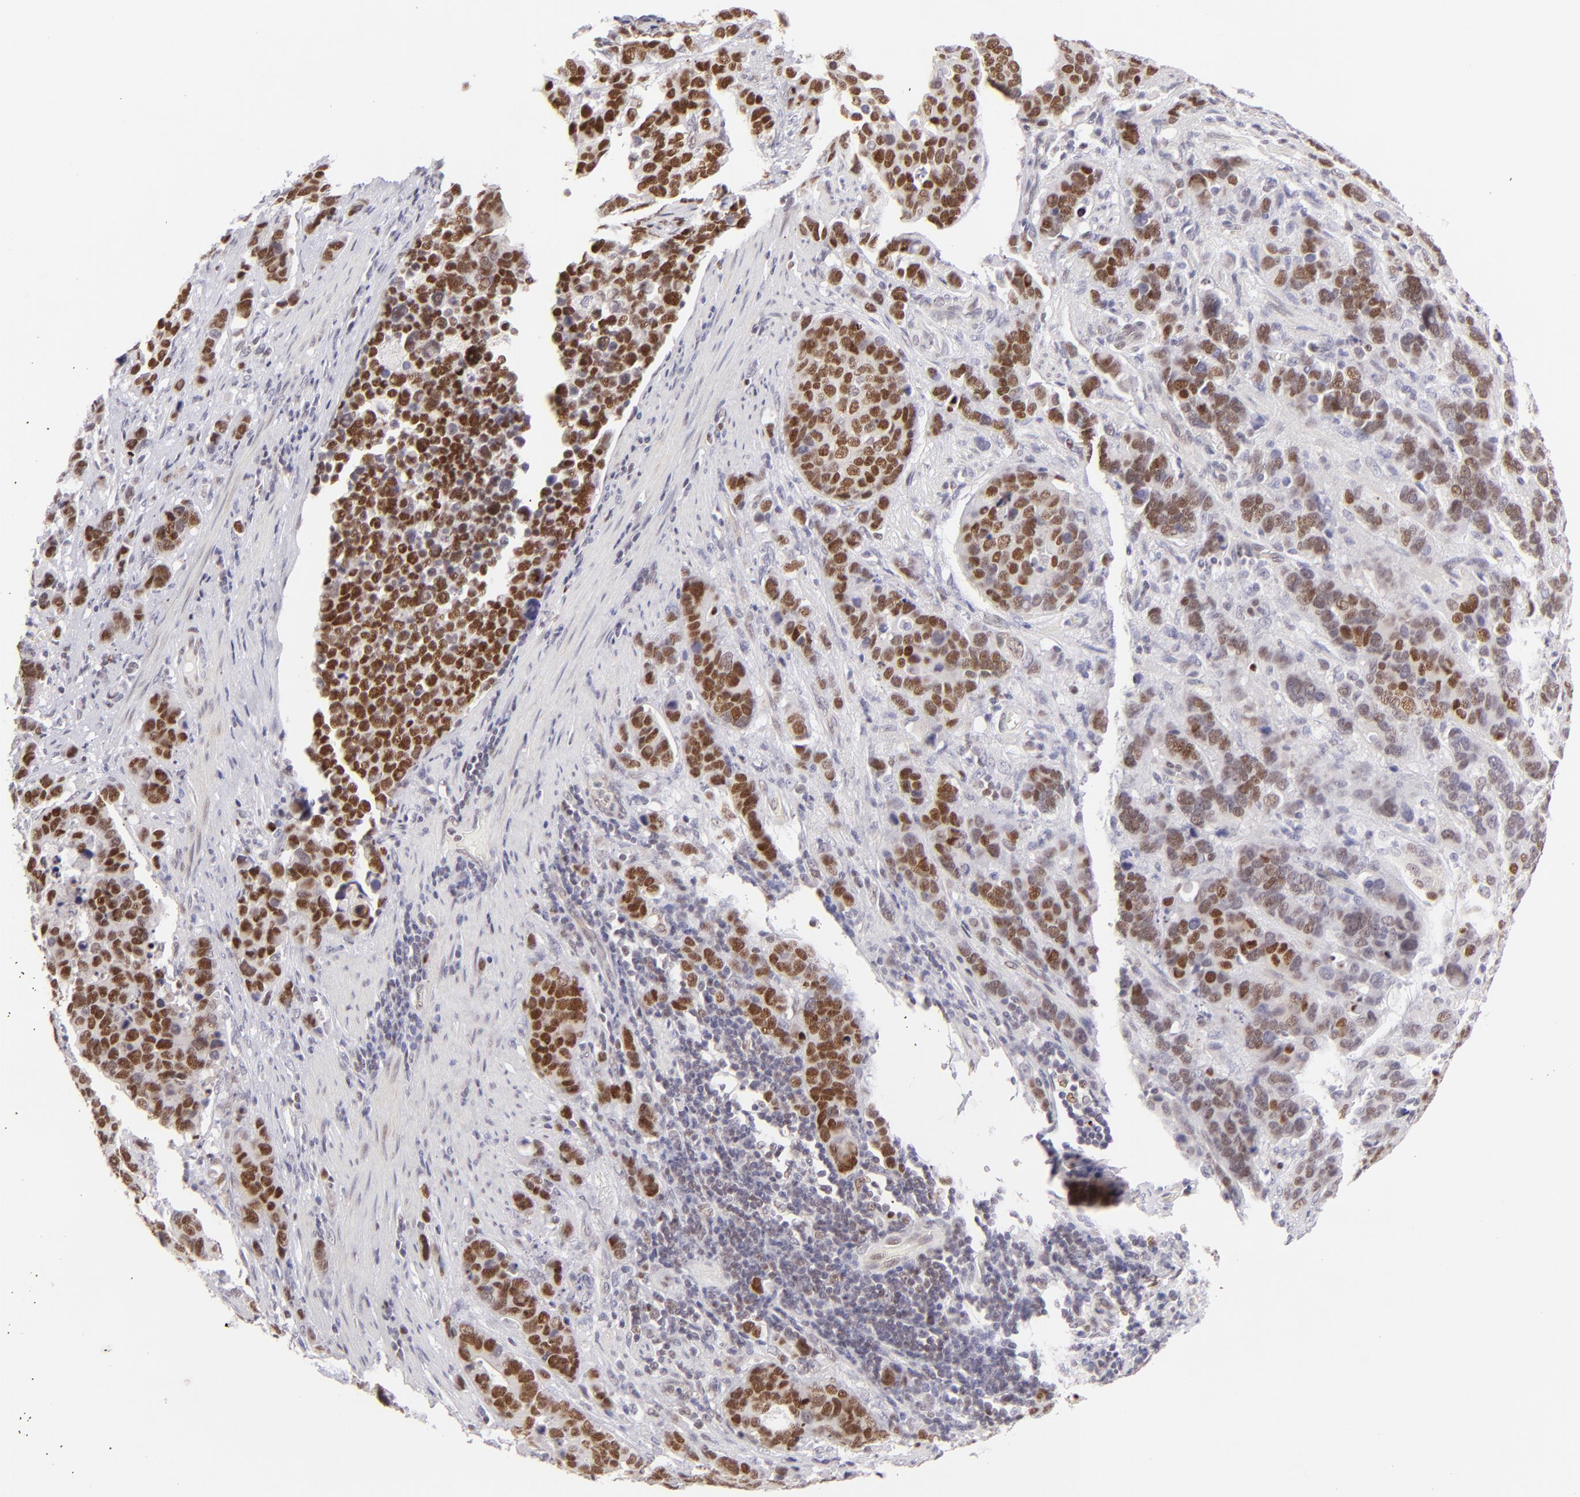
{"staining": {"intensity": "strong", "quantity": ">75%", "location": "nuclear"}, "tissue": "stomach cancer", "cell_type": "Tumor cells", "image_type": "cancer", "snomed": [{"axis": "morphology", "description": "Adenocarcinoma, NOS"}, {"axis": "topography", "description": "Stomach, upper"}], "caption": "Immunohistochemical staining of stomach adenocarcinoma displays strong nuclear protein expression in approximately >75% of tumor cells.", "gene": "POU2F1", "patient": {"sex": "male", "age": 71}}